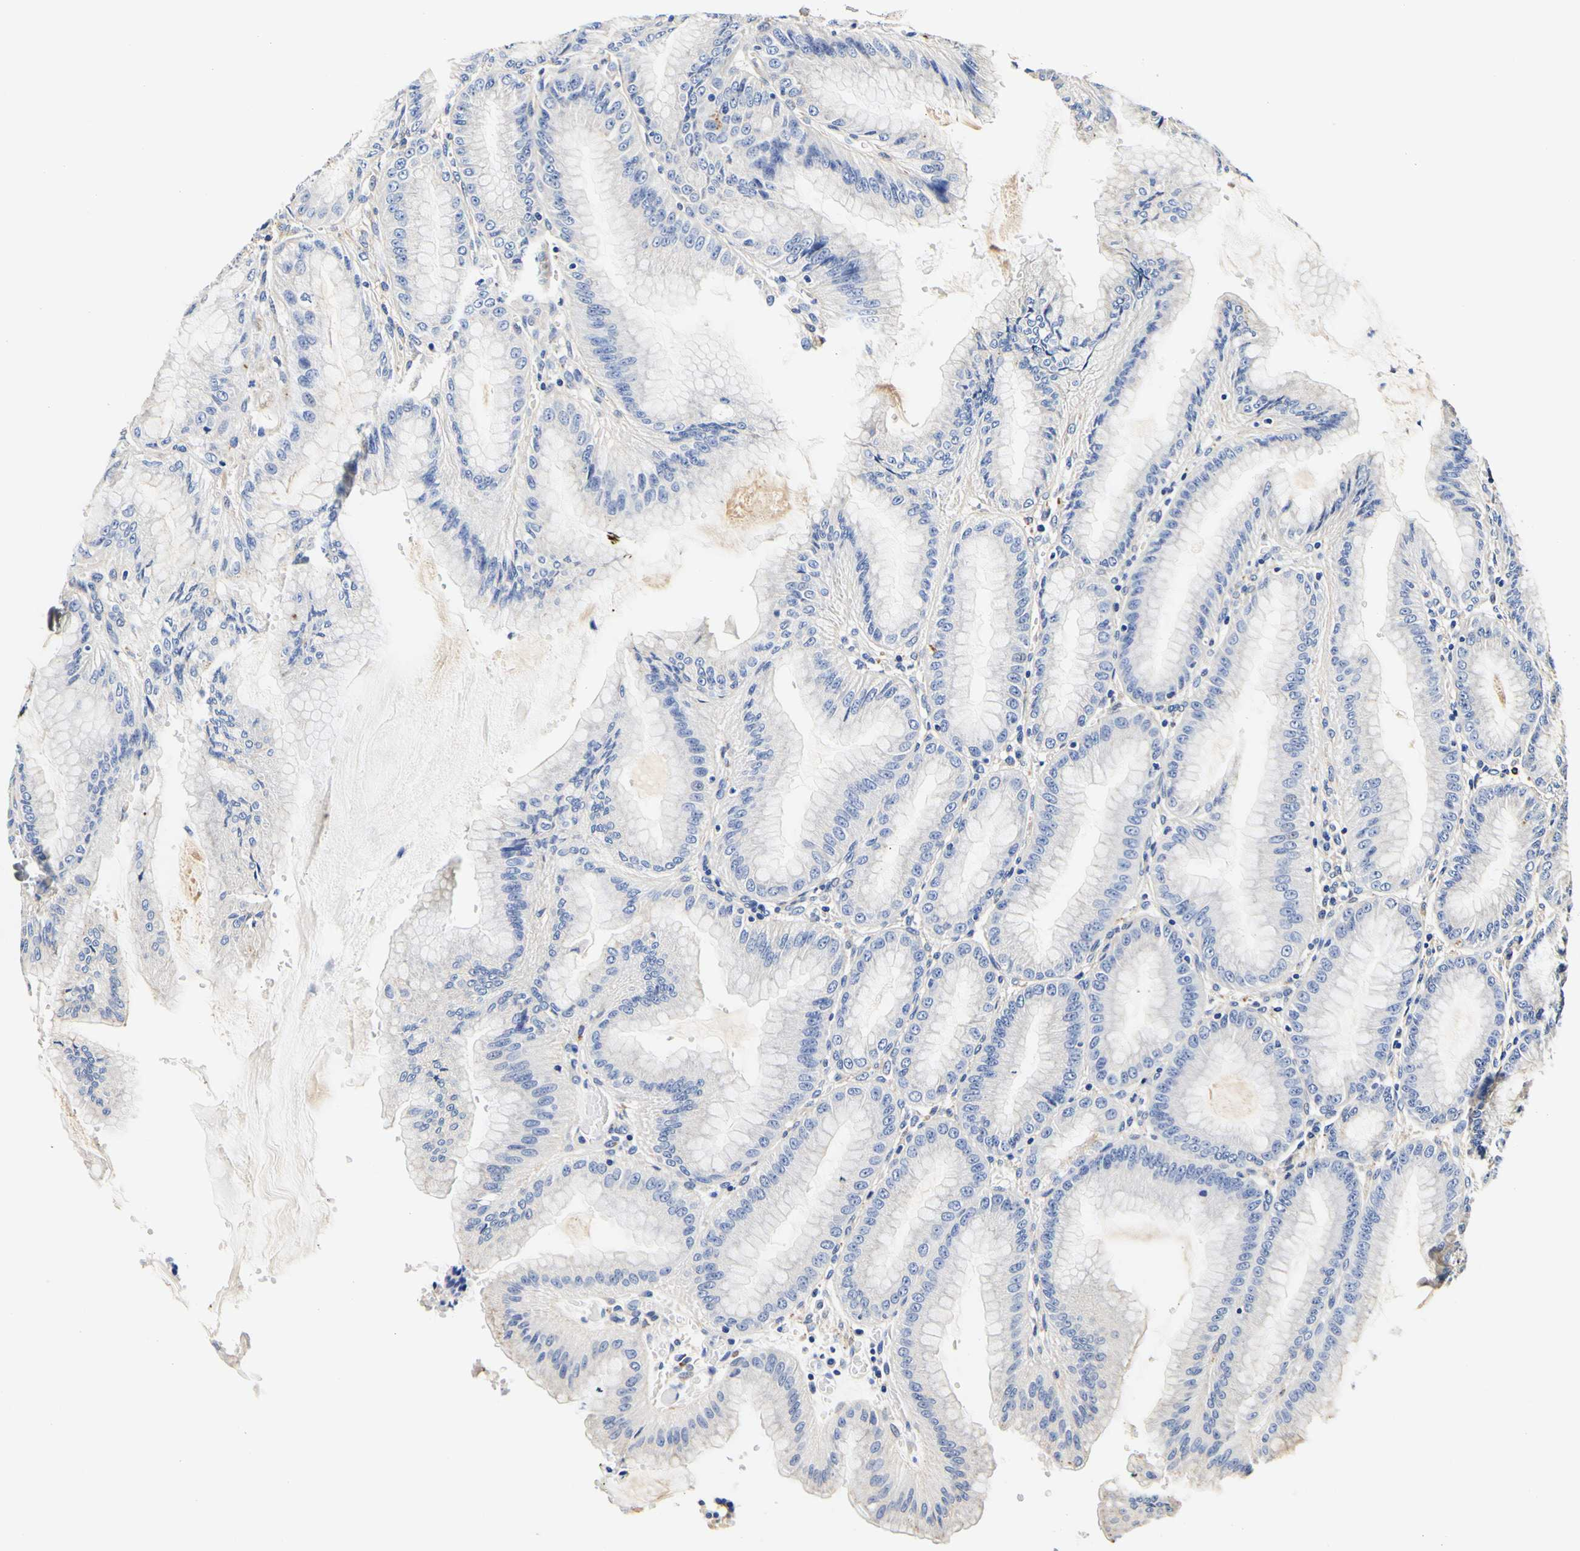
{"staining": {"intensity": "weak", "quantity": "<25%", "location": "cytoplasmic/membranous"}, "tissue": "stomach", "cell_type": "Glandular cells", "image_type": "normal", "snomed": [{"axis": "morphology", "description": "Normal tissue, NOS"}, {"axis": "topography", "description": "Stomach, lower"}], "caption": "High power microscopy photomicrograph of an immunohistochemistry (IHC) photomicrograph of benign stomach, revealing no significant staining in glandular cells.", "gene": "CAMK4", "patient": {"sex": "male", "age": 71}}